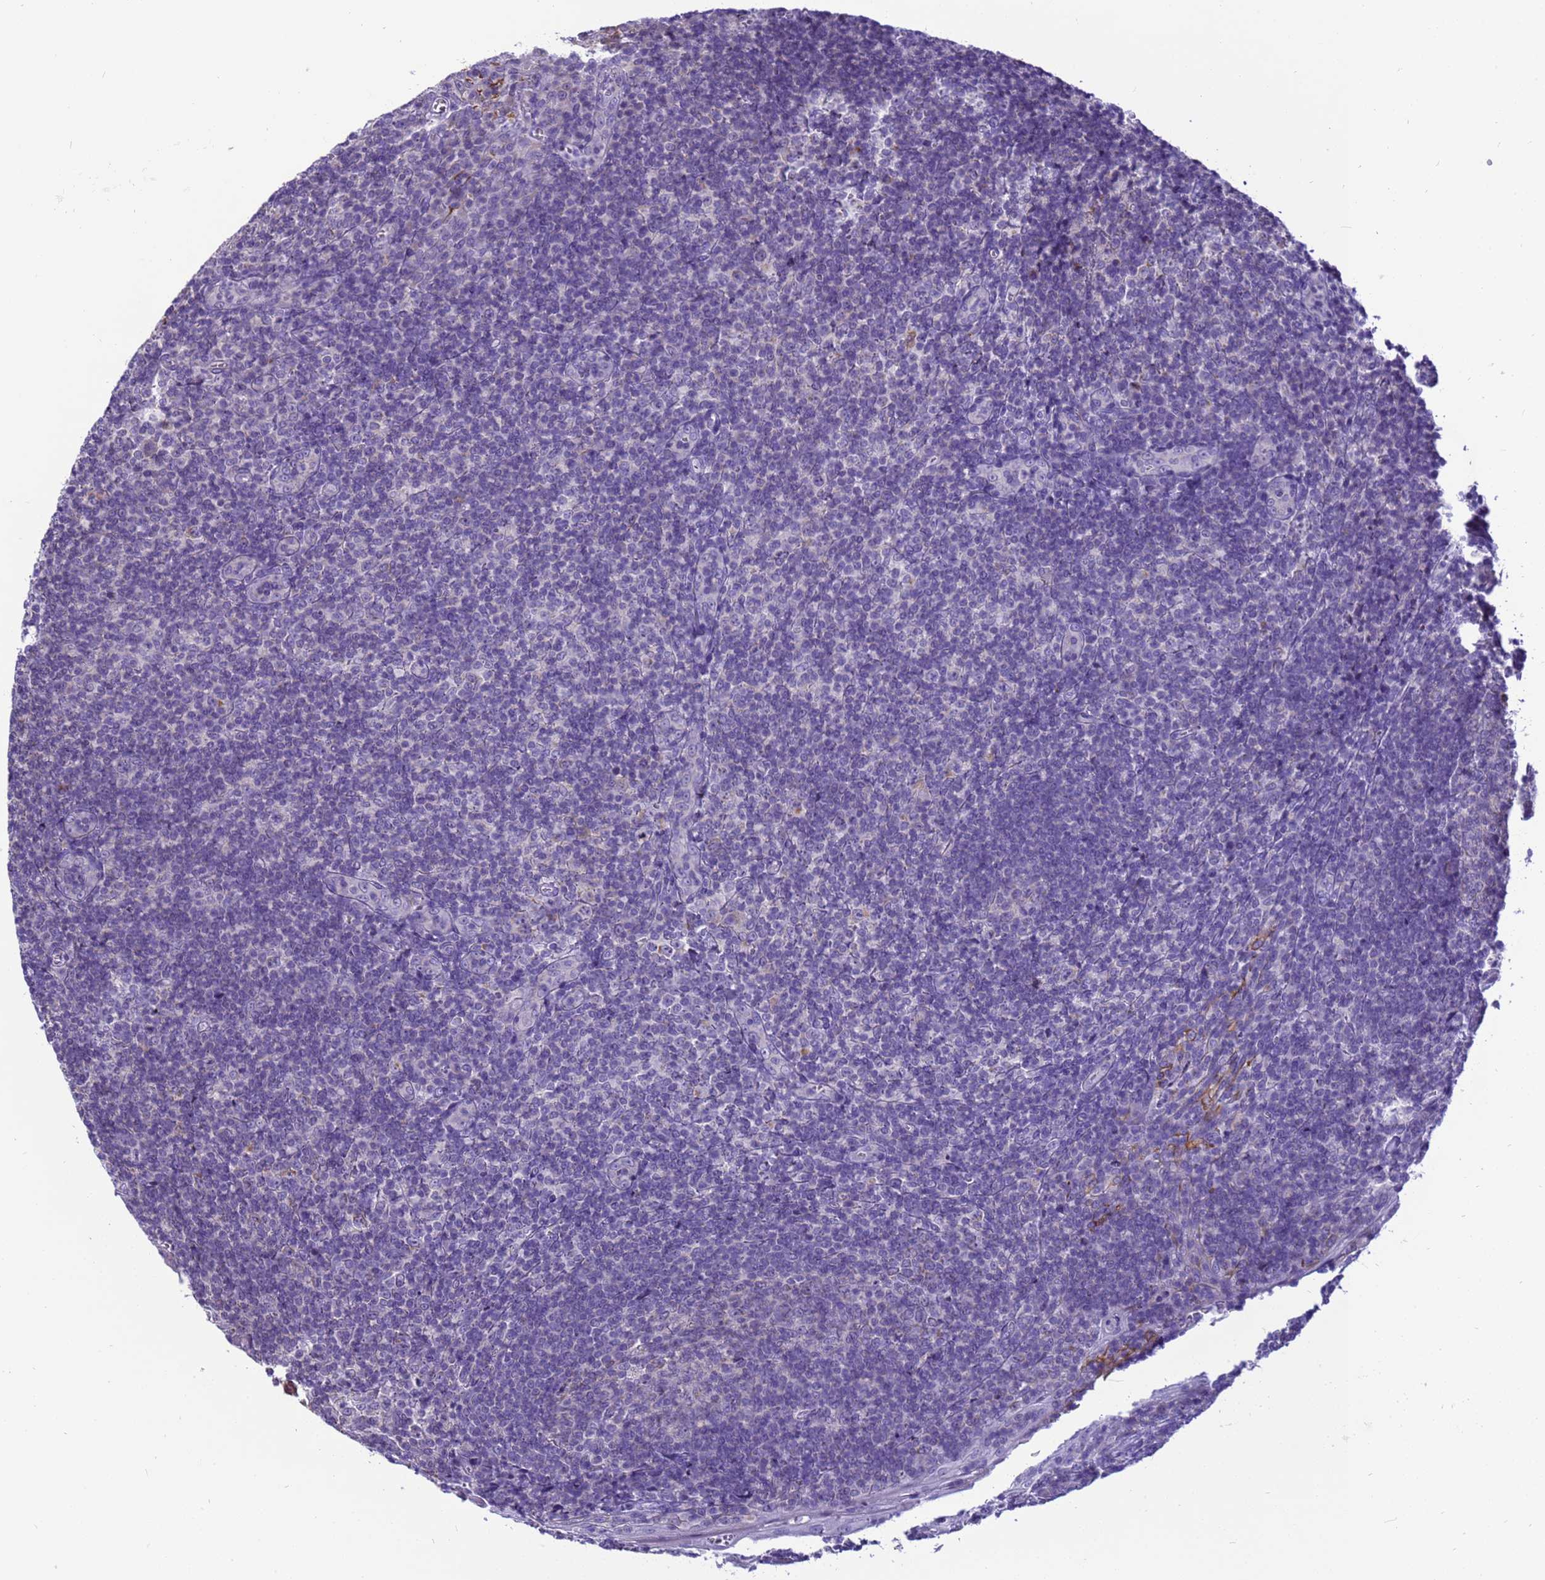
{"staining": {"intensity": "negative", "quantity": "none", "location": "none"}, "tissue": "tonsil", "cell_type": "Germinal center cells", "image_type": "normal", "snomed": [{"axis": "morphology", "description": "Normal tissue, NOS"}, {"axis": "topography", "description": "Tonsil"}], "caption": "Germinal center cells show no significant protein expression in normal tonsil. (Brightfield microscopy of DAB (3,3'-diaminobenzidine) immunohistochemistry (IHC) at high magnification).", "gene": "PIEZO2", "patient": {"sex": "male", "age": 37}}